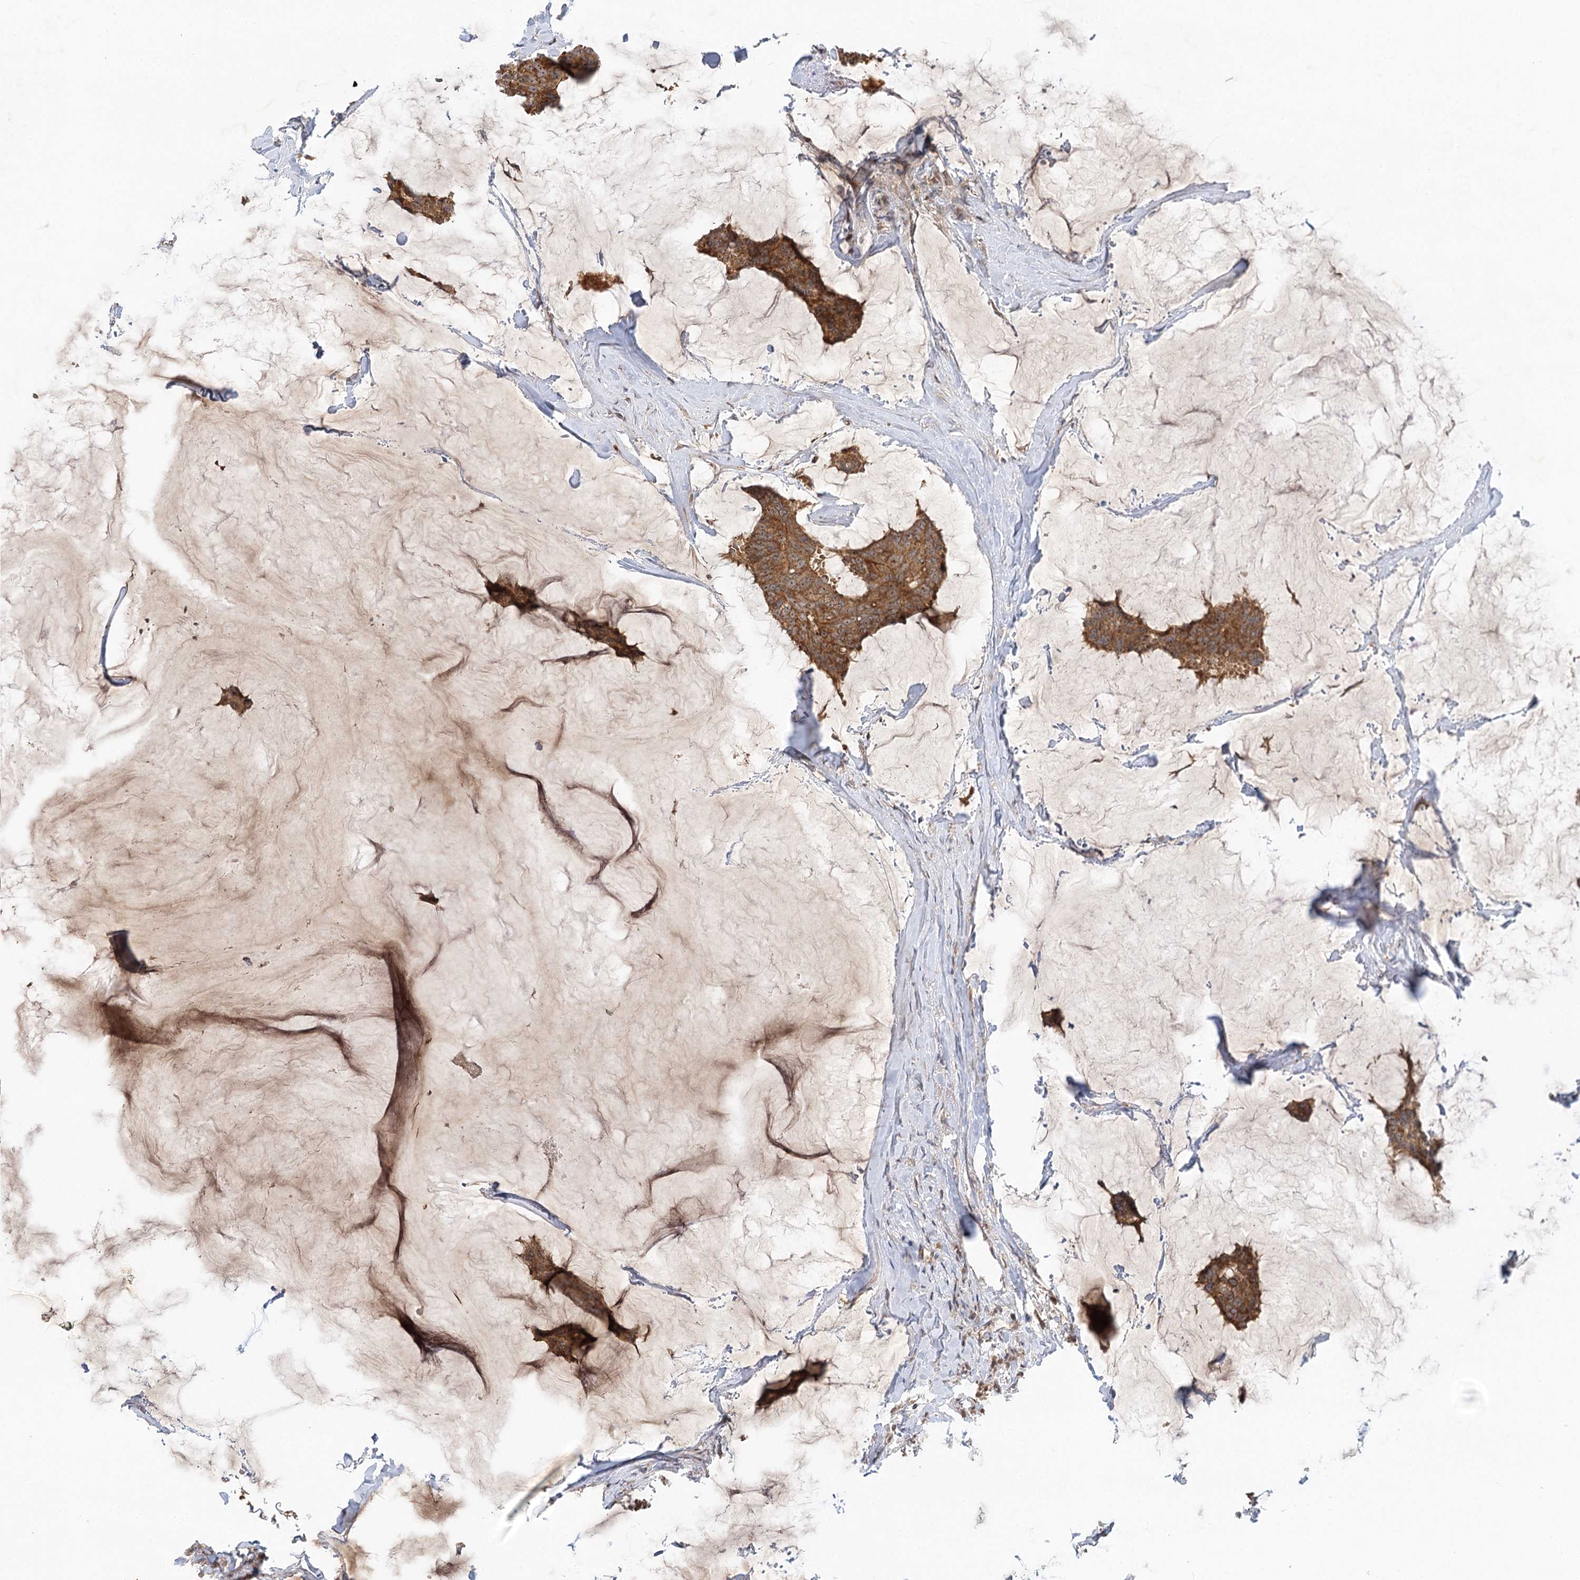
{"staining": {"intensity": "moderate", "quantity": ">75%", "location": "cytoplasmic/membranous,nuclear"}, "tissue": "breast cancer", "cell_type": "Tumor cells", "image_type": "cancer", "snomed": [{"axis": "morphology", "description": "Duct carcinoma"}, {"axis": "topography", "description": "Breast"}], "caption": "High-magnification brightfield microscopy of breast cancer stained with DAB (brown) and counterstained with hematoxylin (blue). tumor cells exhibit moderate cytoplasmic/membranous and nuclear positivity is appreciated in approximately>75% of cells. The staining was performed using DAB to visualize the protein expression in brown, while the nuclei were stained in blue with hematoxylin (Magnification: 20x).", "gene": "RAPGEF6", "patient": {"sex": "female", "age": 93}}